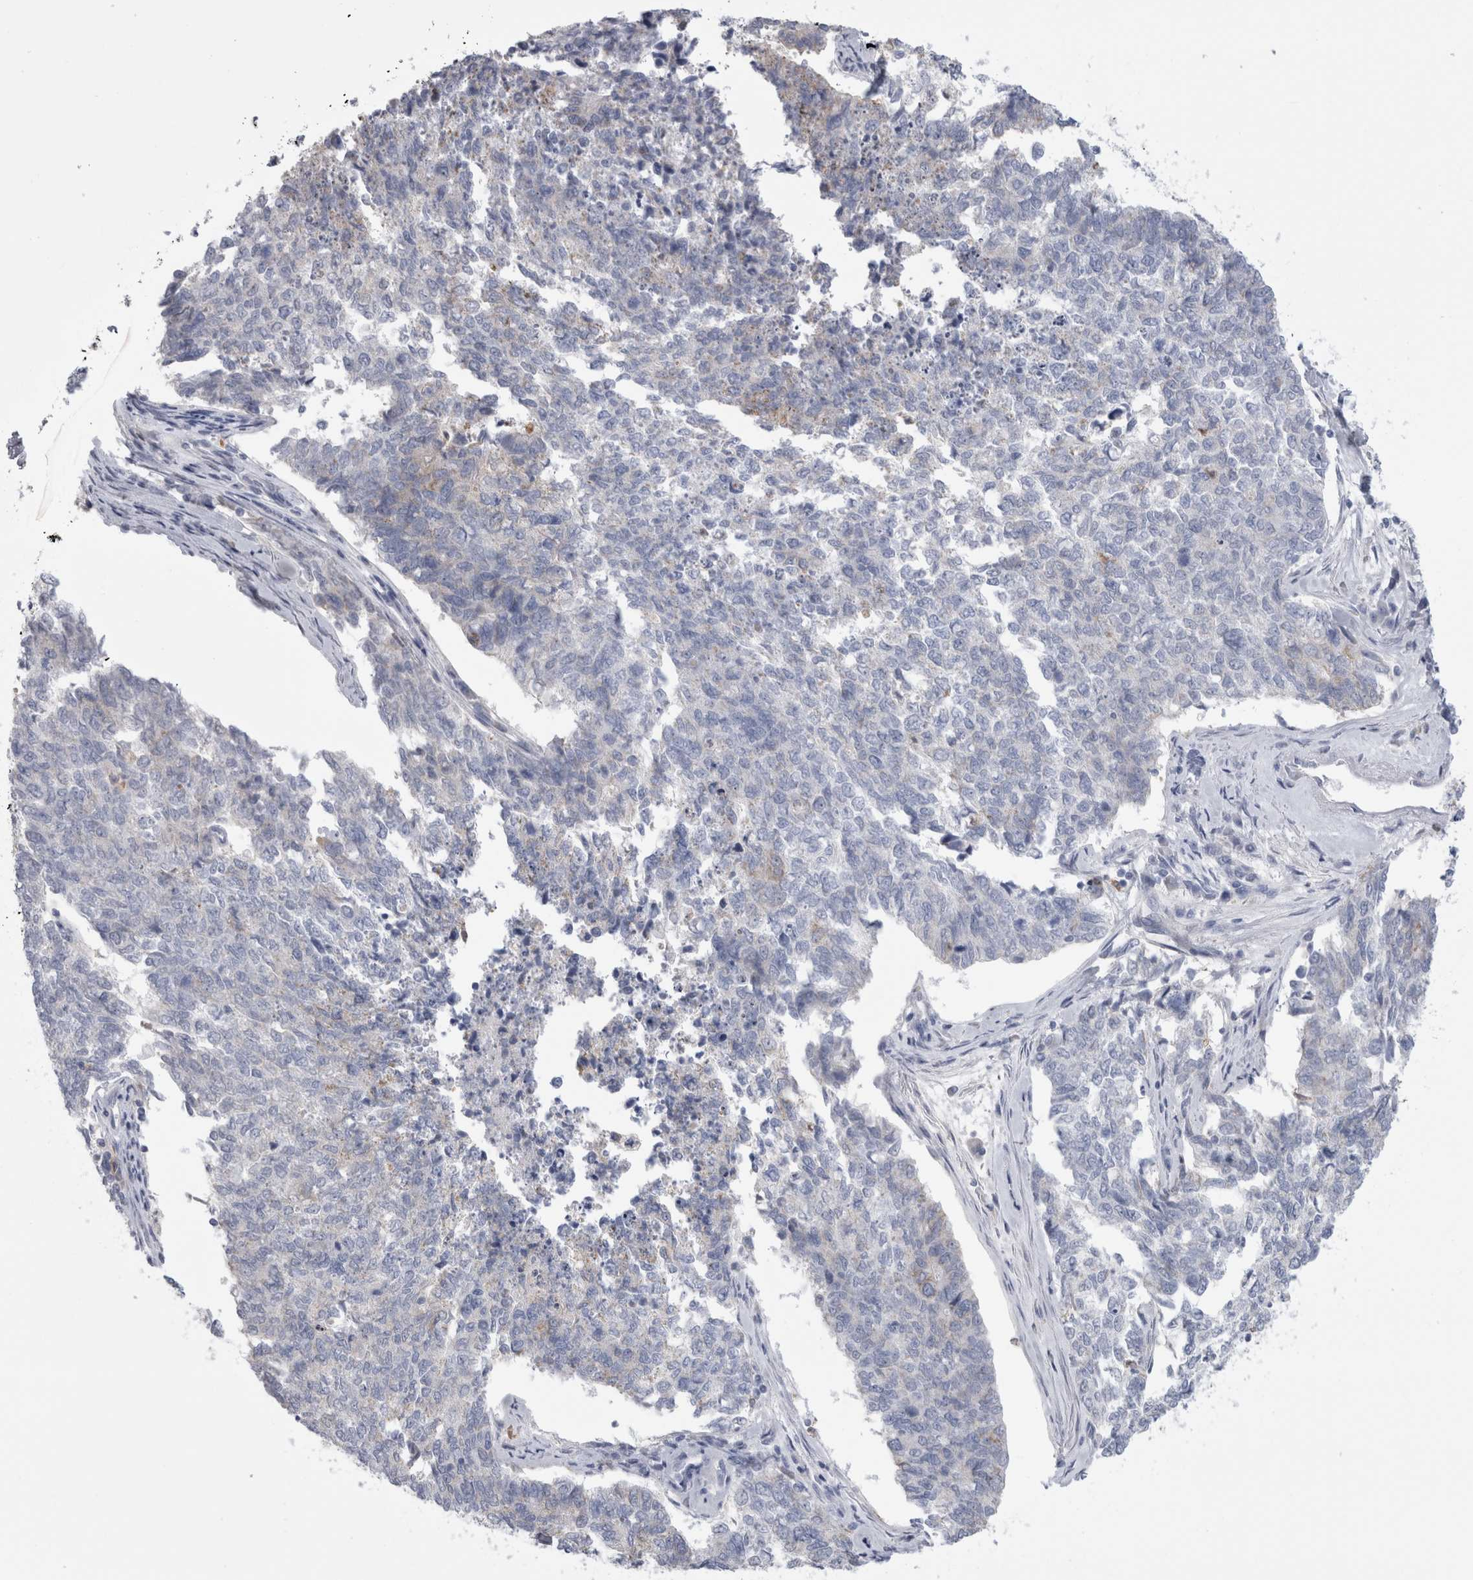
{"staining": {"intensity": "negative", "quantity": "none", "location": "none"}, "tissue": "cervical cancer", "cell_type": "Tumor cells", "image_type": "cancer", "snomed": [{"axis": "morphology", "description": "Squamous cell carcinoma, NOS"}, {"axis": "topography", "description": "Cervix"}], "caption": "Histopathology image shows no protein expression in tumor cells of cervical cancer tissue.", "gene": "GATM", "patient": {"sex": "female", "age": 63}}